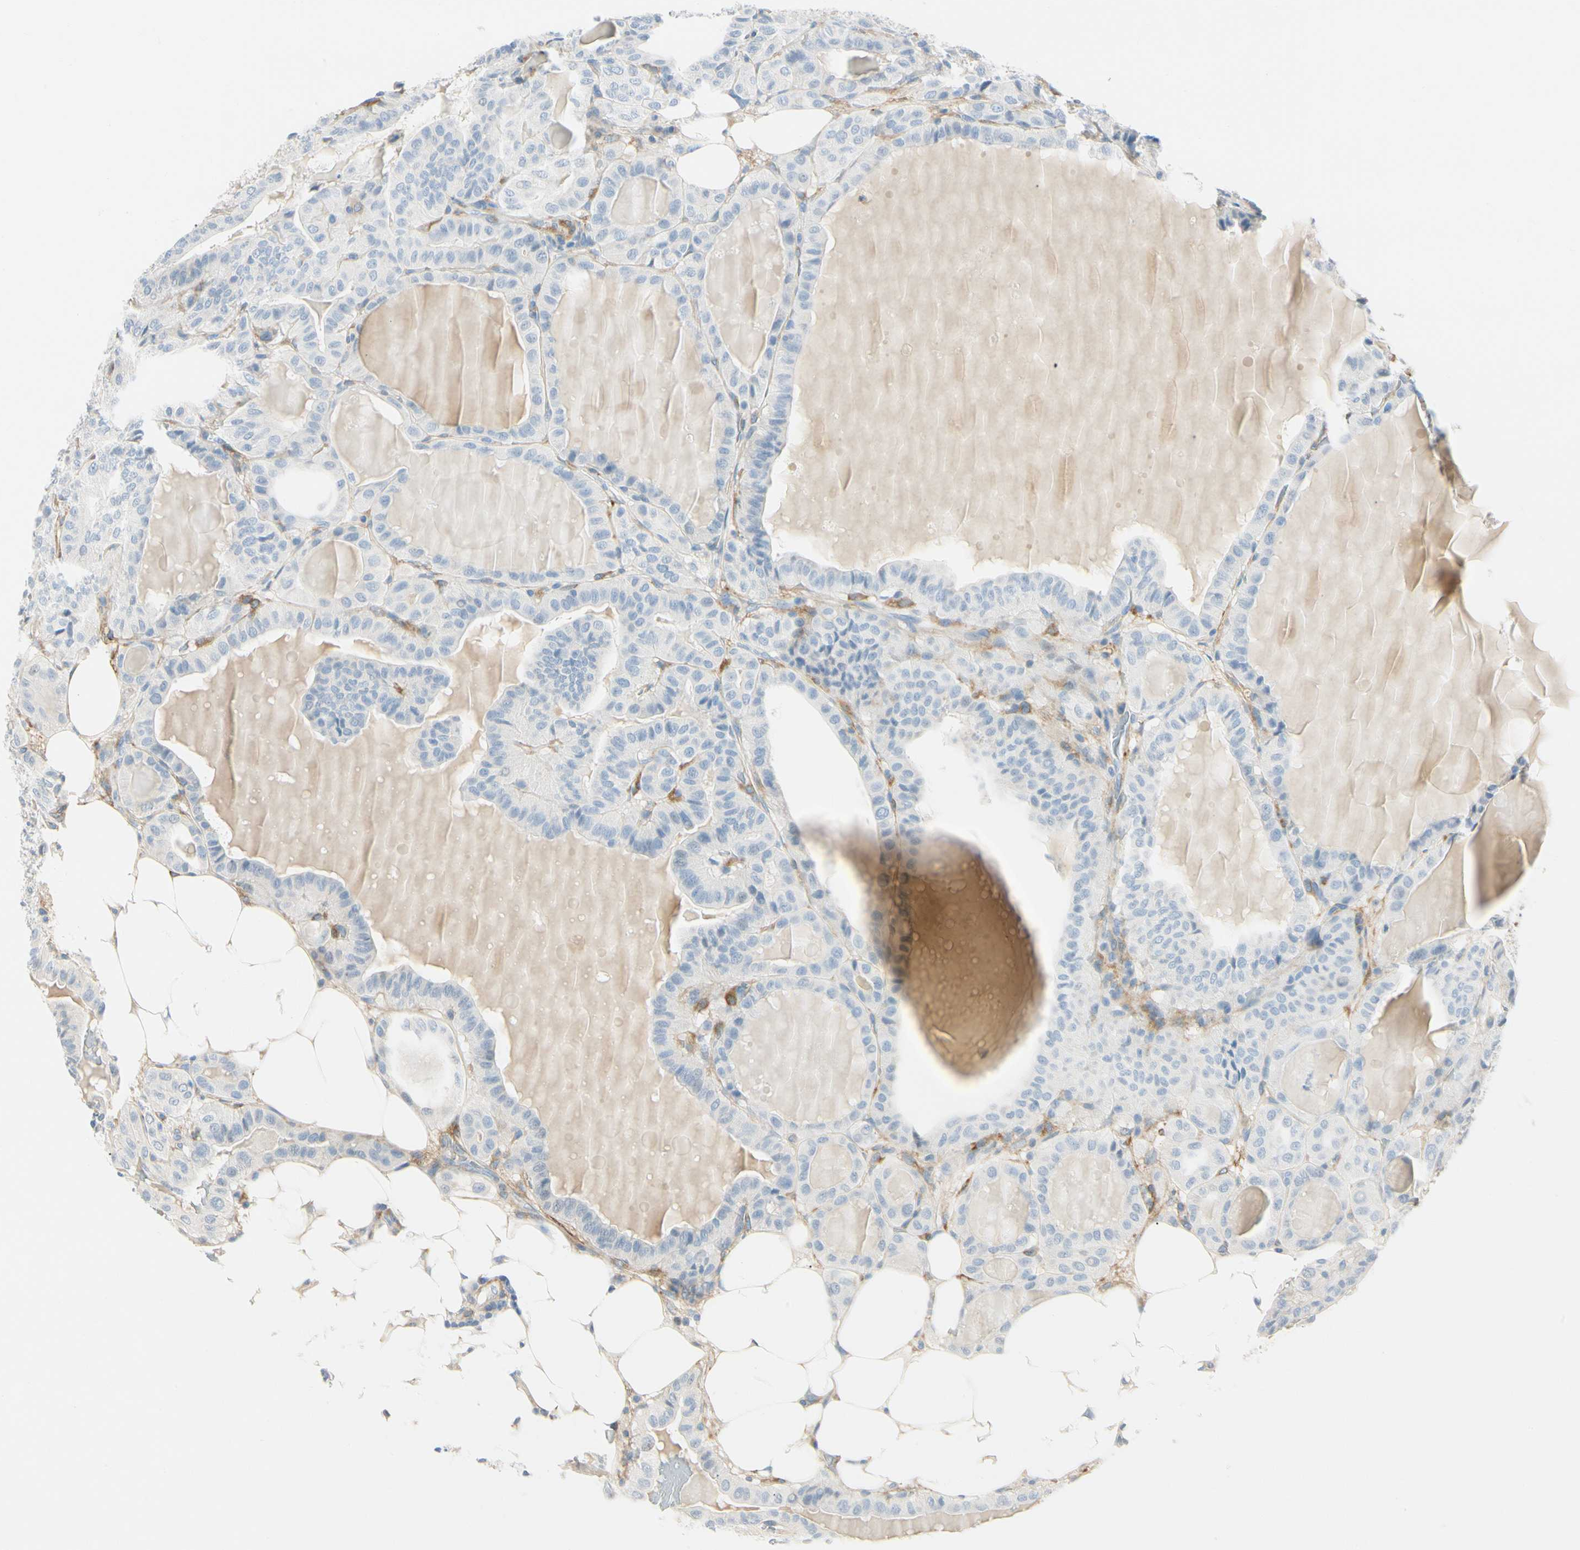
{"staining": {"intensity": "negative", "quantity": "none", "location": "none"}, "tissue": "thyroid cancer", "cell_type": "Tumor cells", "image_type": "cancer", "snomed": [{"axis": "morphology", "description": "Papillary adenocarcinoma, NOS"}, {"axis": "topography", "description": "Thyroid gland"}], "caption": "The immunohistochemistry (IHC) photomicrograph has no significant positivity in tumor cells of thyroid cancer tissue.", "gene": "AMPH", "patient": {"sex": "male", "age": 77}}